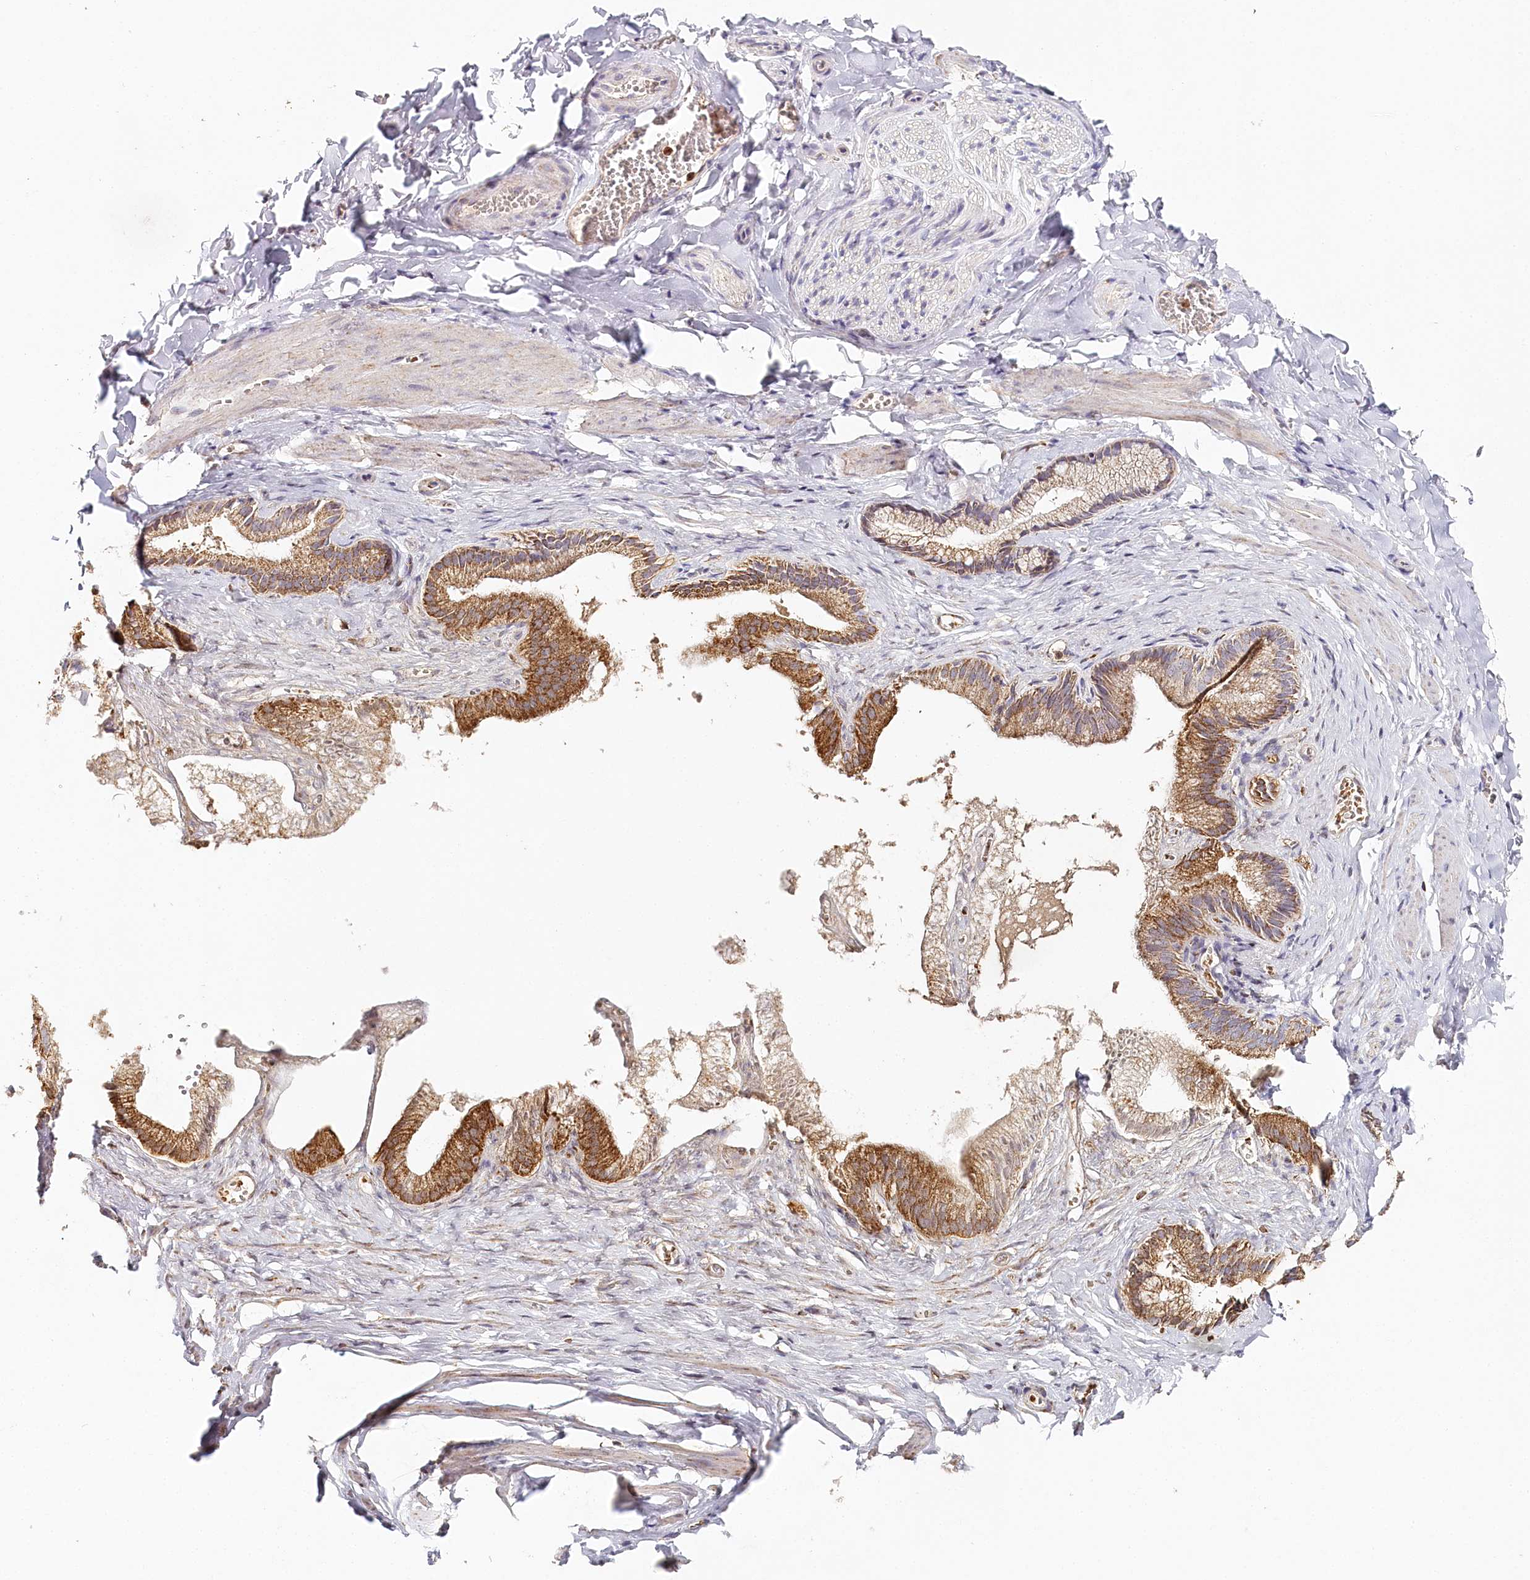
{"staining": {"intensity": "negative", "quantity": "none", "location": "none"}, "tissue": "adipose tissue", "cell_type": "Adipocytes", "image_type": "normal", "snomed": [{"axis": "morphology", "description": "Normal tissue, NOS"}, {"axis": "topography", "description": "Gallbladder"}, {"axis": "topography", "description": "Peripheral nerve tissue"}], "caption": "Photomicrograph shows no protein staining in adipocytes of unremarkable adipose tissue. (DAB (3,3'-diaminobenzidine) immunohistochemistry visualized using brightfield microscopy, high magnification).", "gene": "MMP25", "patient": {"sex": "male", "age": 38}}